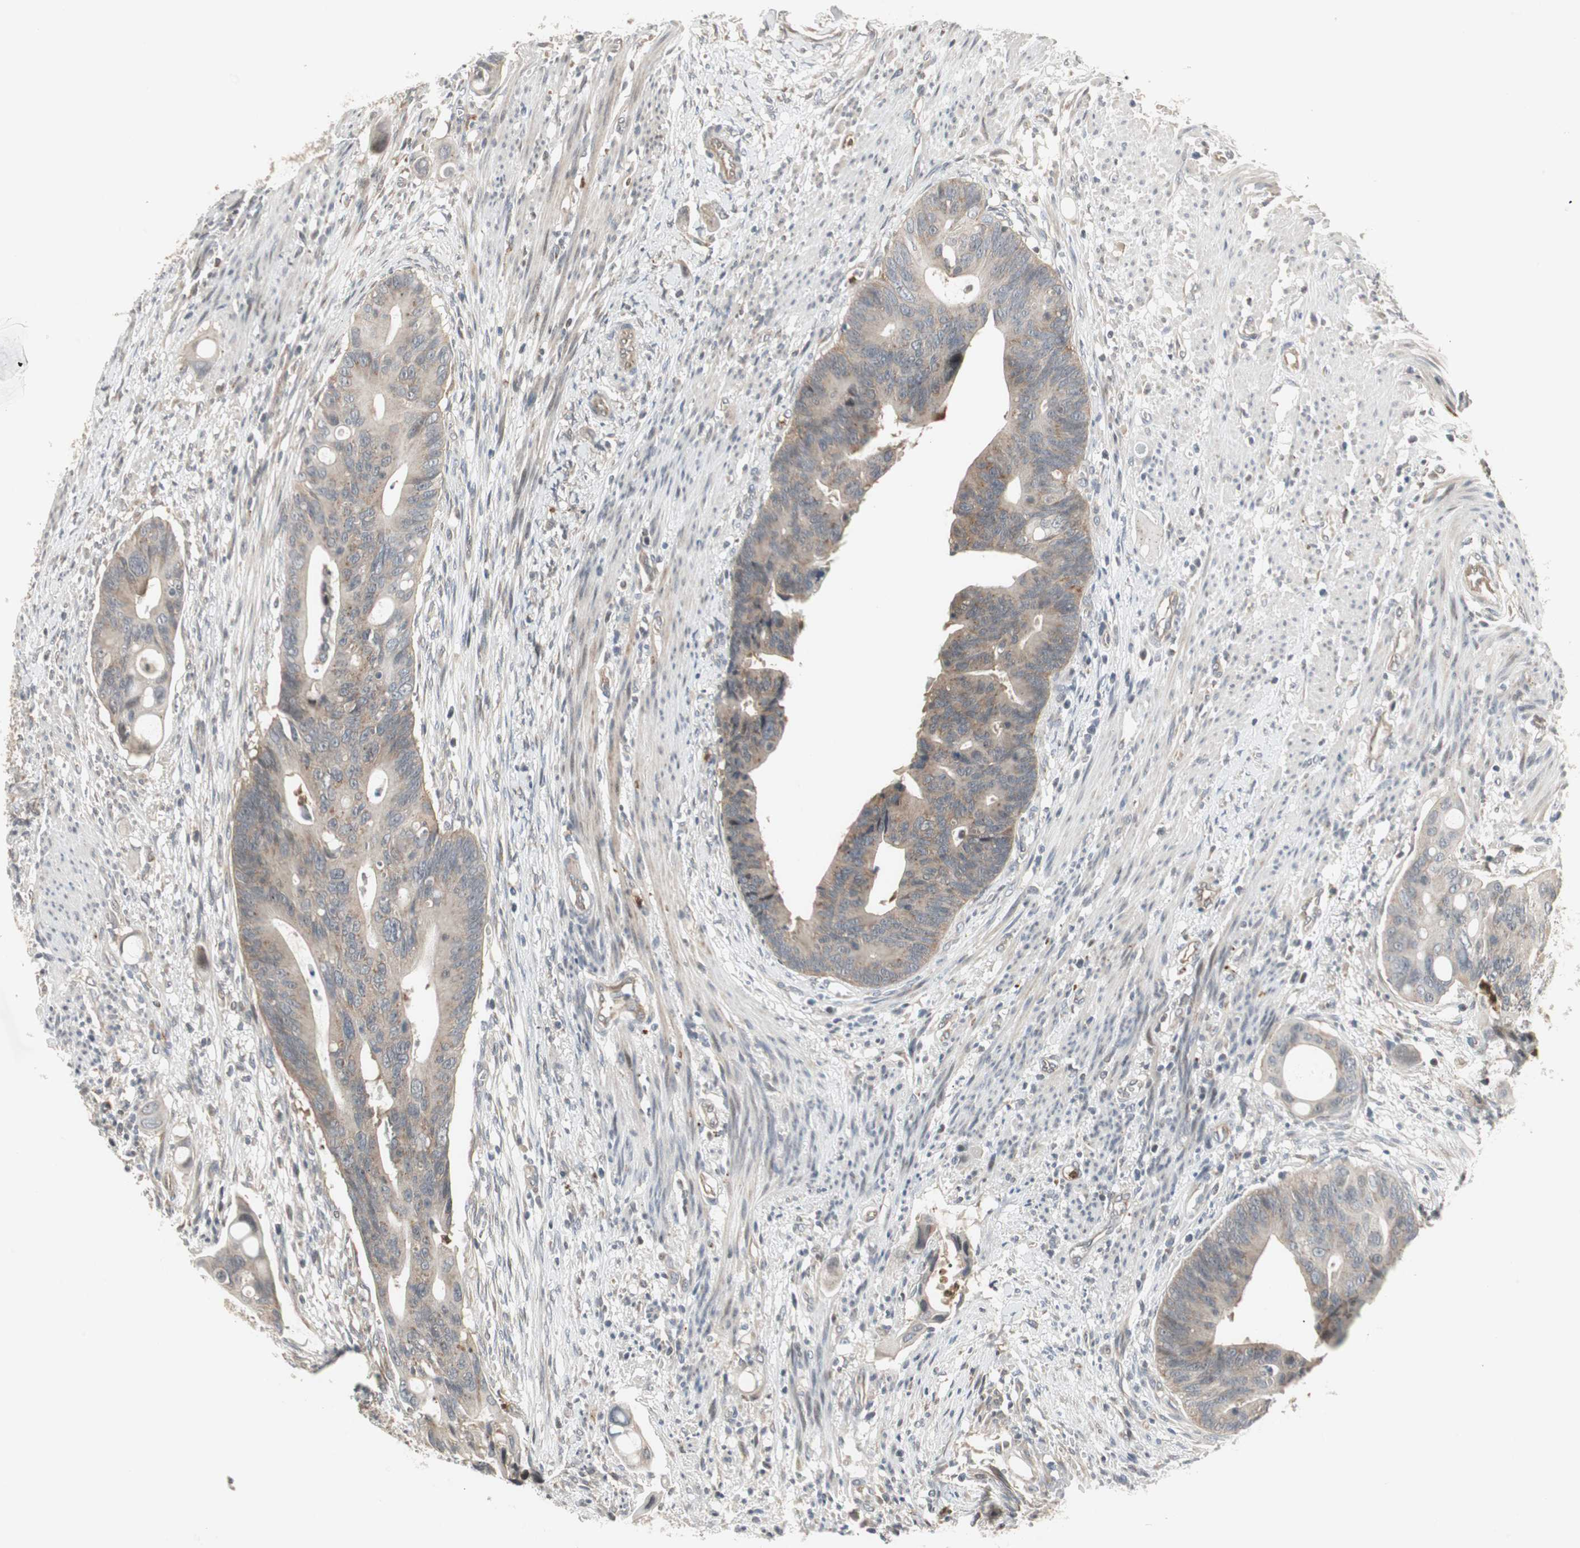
{"staining": {"intensity": "weak", "quantity": "<25%", "location": "cytoplasmic/membranous"}, "tissue": "colorectal cancer", "cell_type": "Tumor cells", "image_type": "cancer", "snomed": [{"axis": "morphology", "description": "Adenocarcinoma, NOS"}, {"axis": "topography", "description": "Colon"}], "caption": "Immunohistochemical staining of colorectal cancer (adenocarcinoma) demonstrates no significant expression in tumor cells.", "gene": "SNX4", "patient": {"sex": "female", "age": 57}}